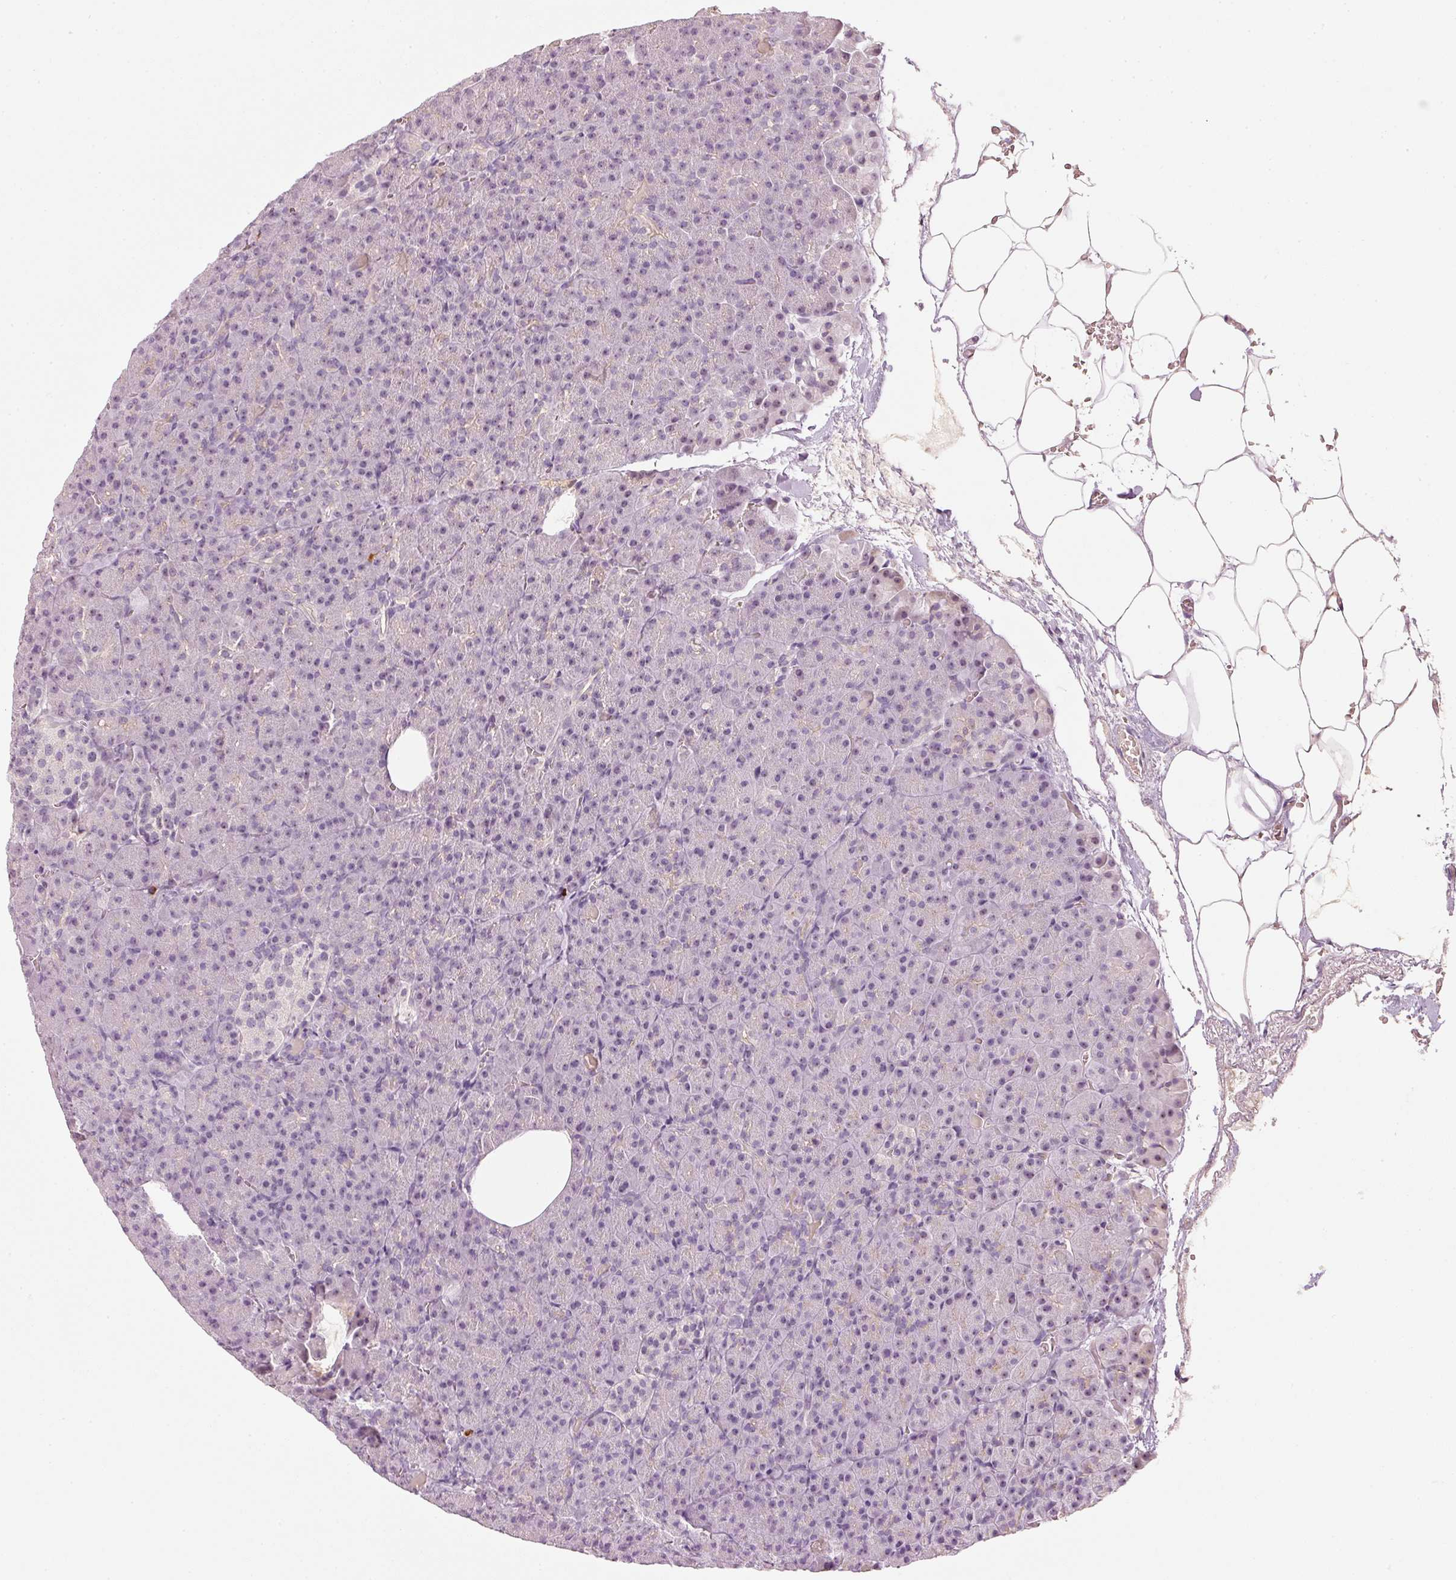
{"staining": {"intensity": "weak", "quantity": "<25%", "location": "cytoplasmic/membranous,nuclear"}, "tissue": "pancreas", "cell_type": "Exocrine glandular cells", "image_type": "normal", "snomed": [{"axis": "morphology", "description": "Normal tissue, NOS"}, {"axis": "topography", "description": "Pancreas"}], "caption": "This is an immunohistochemistry (IHC) photomicrograph of normal pancreas. There is no staining in exocrine glandular cells.", "gene": "VCAM1", "patient": {"sex": "female", "age": 74}}